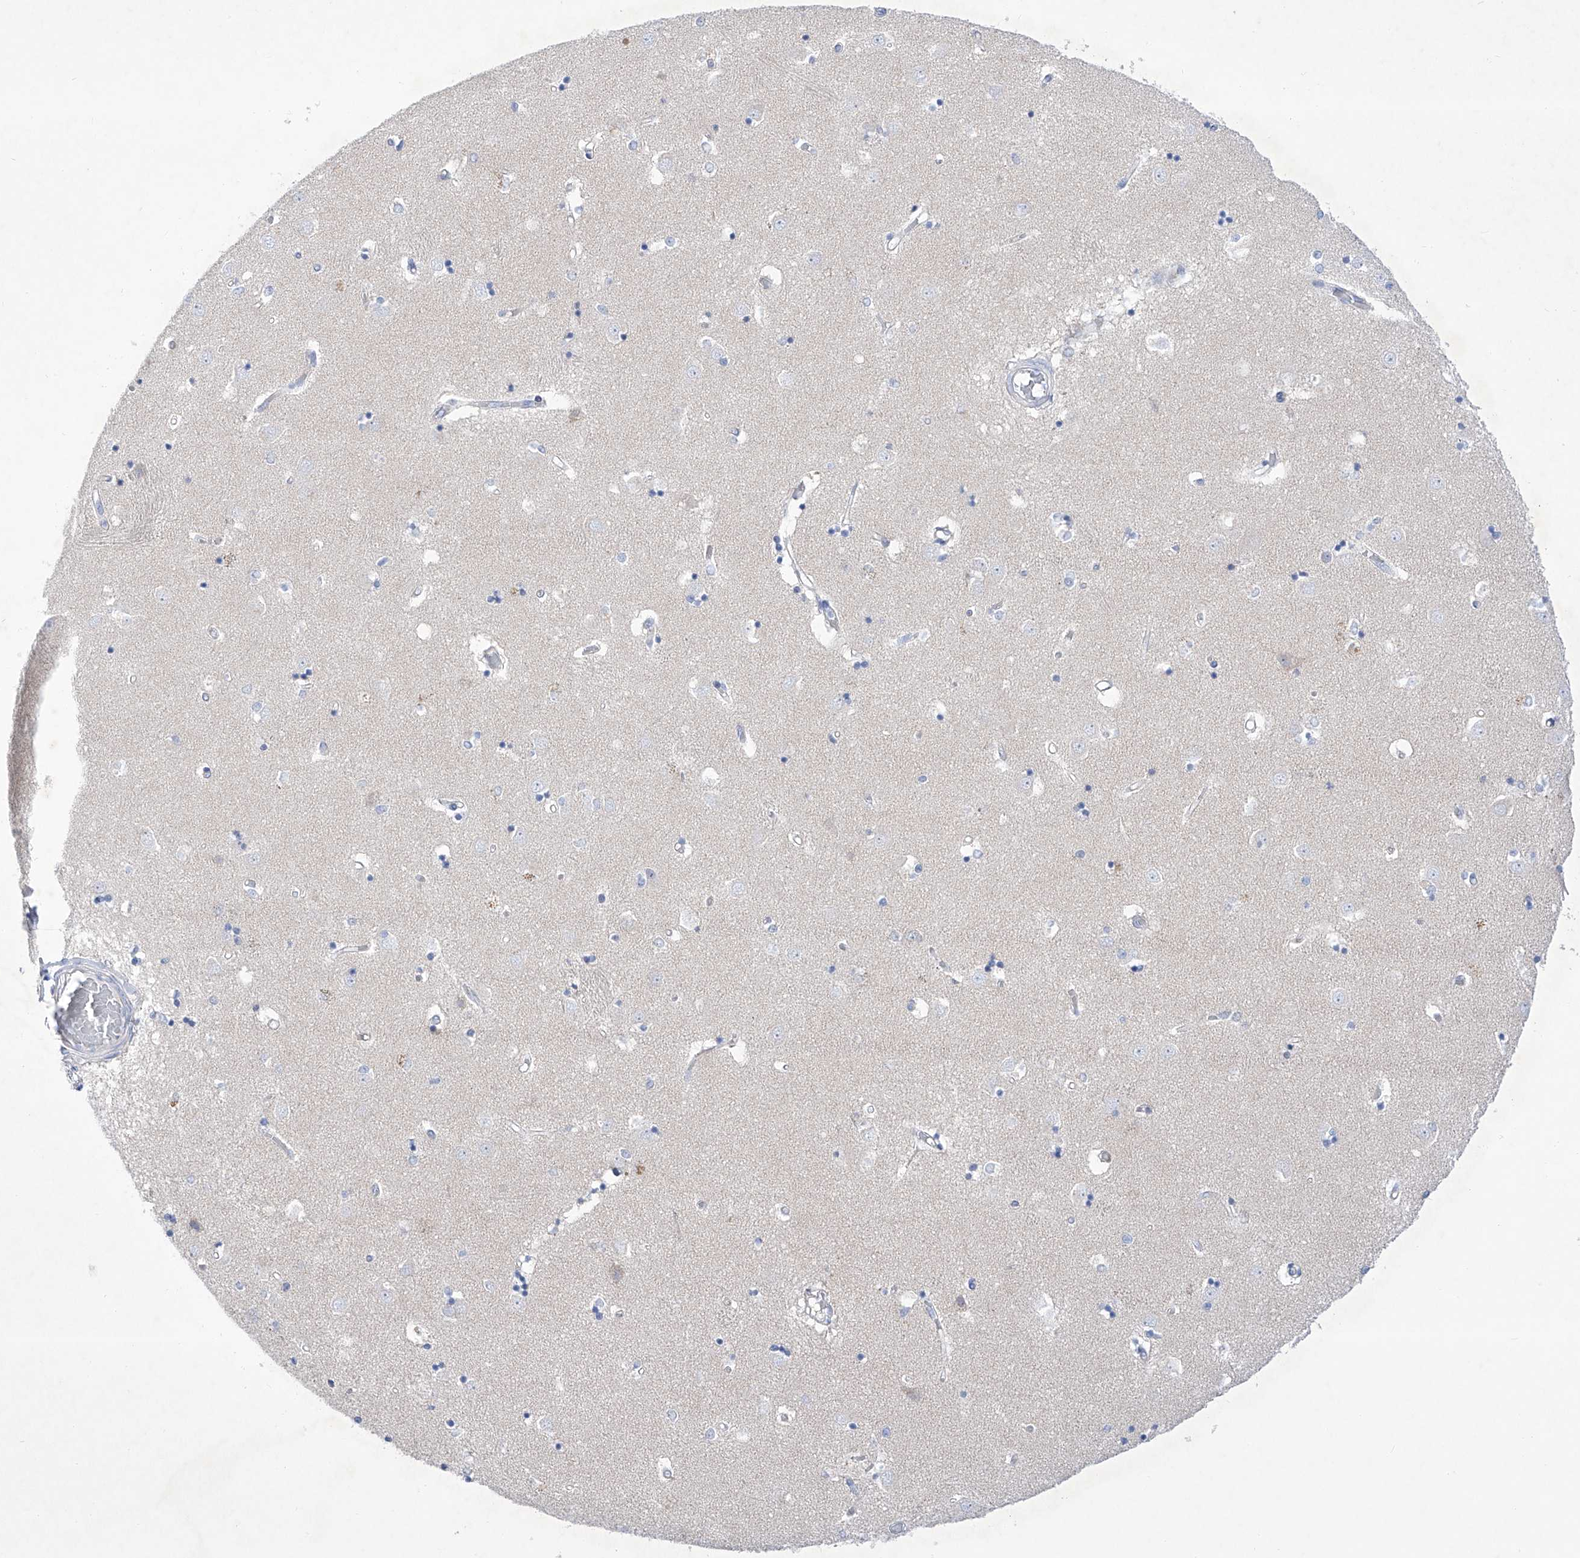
{"staining": {"intensity": "negative", "quantity": "none", "location": "none"}, "tissue": "caudate", "cell_type": "Glial cells", "image_type": "normal", "snomed": [{"axis": "morphology", "description": "Normal tissue, NOS"}, {"axis": "topography", "description": "Lateral ventricle wall"}], "caption": "Immunohistochemistry of benign human caudate exhibits no expression in glial cells. (DAB immunohistochemistry (IHC), high magnification).", "gene": "C1orf87", "patient": {"sex": "male", "age": 45}}